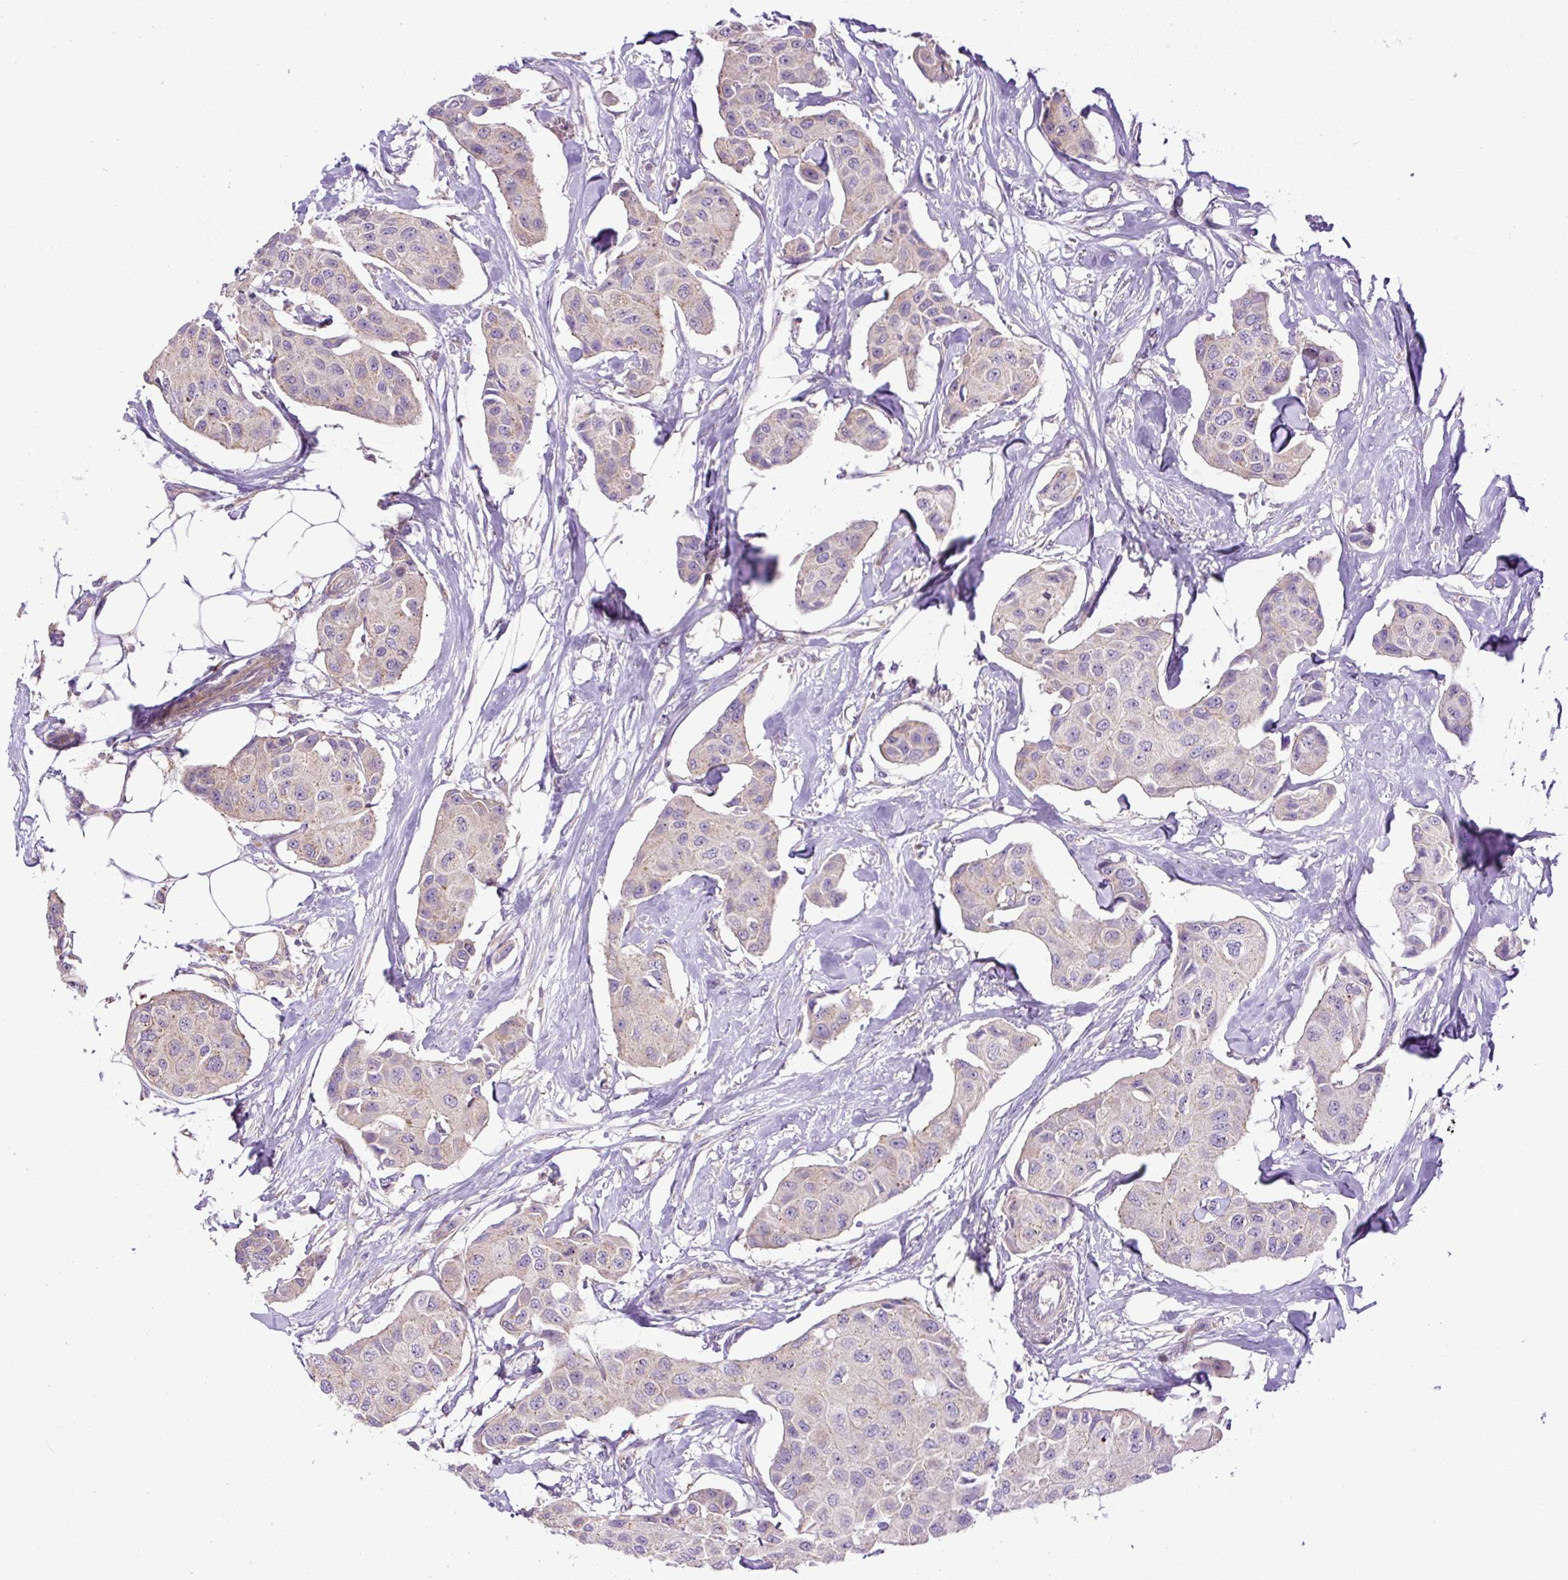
{"staining": {"intensity": "negative", "quantity": "none", "location": "none"}, "tissue": "breast cancer", "cell_type": "Tumor cells", "image_type": "cancer", "snomed": [{"axis": "morphology", "description": "Duct carcinoma"}, {"axis": "topography", "description": "Breast"}, {"axis": "topography", "description": "Lymph node"}], "caption": "Immunohistochemistry of breast cancer demonstrates no expression in tumor cells.", "gene": "ZNF547", "patient": {"sex": "female", "age": 80}}